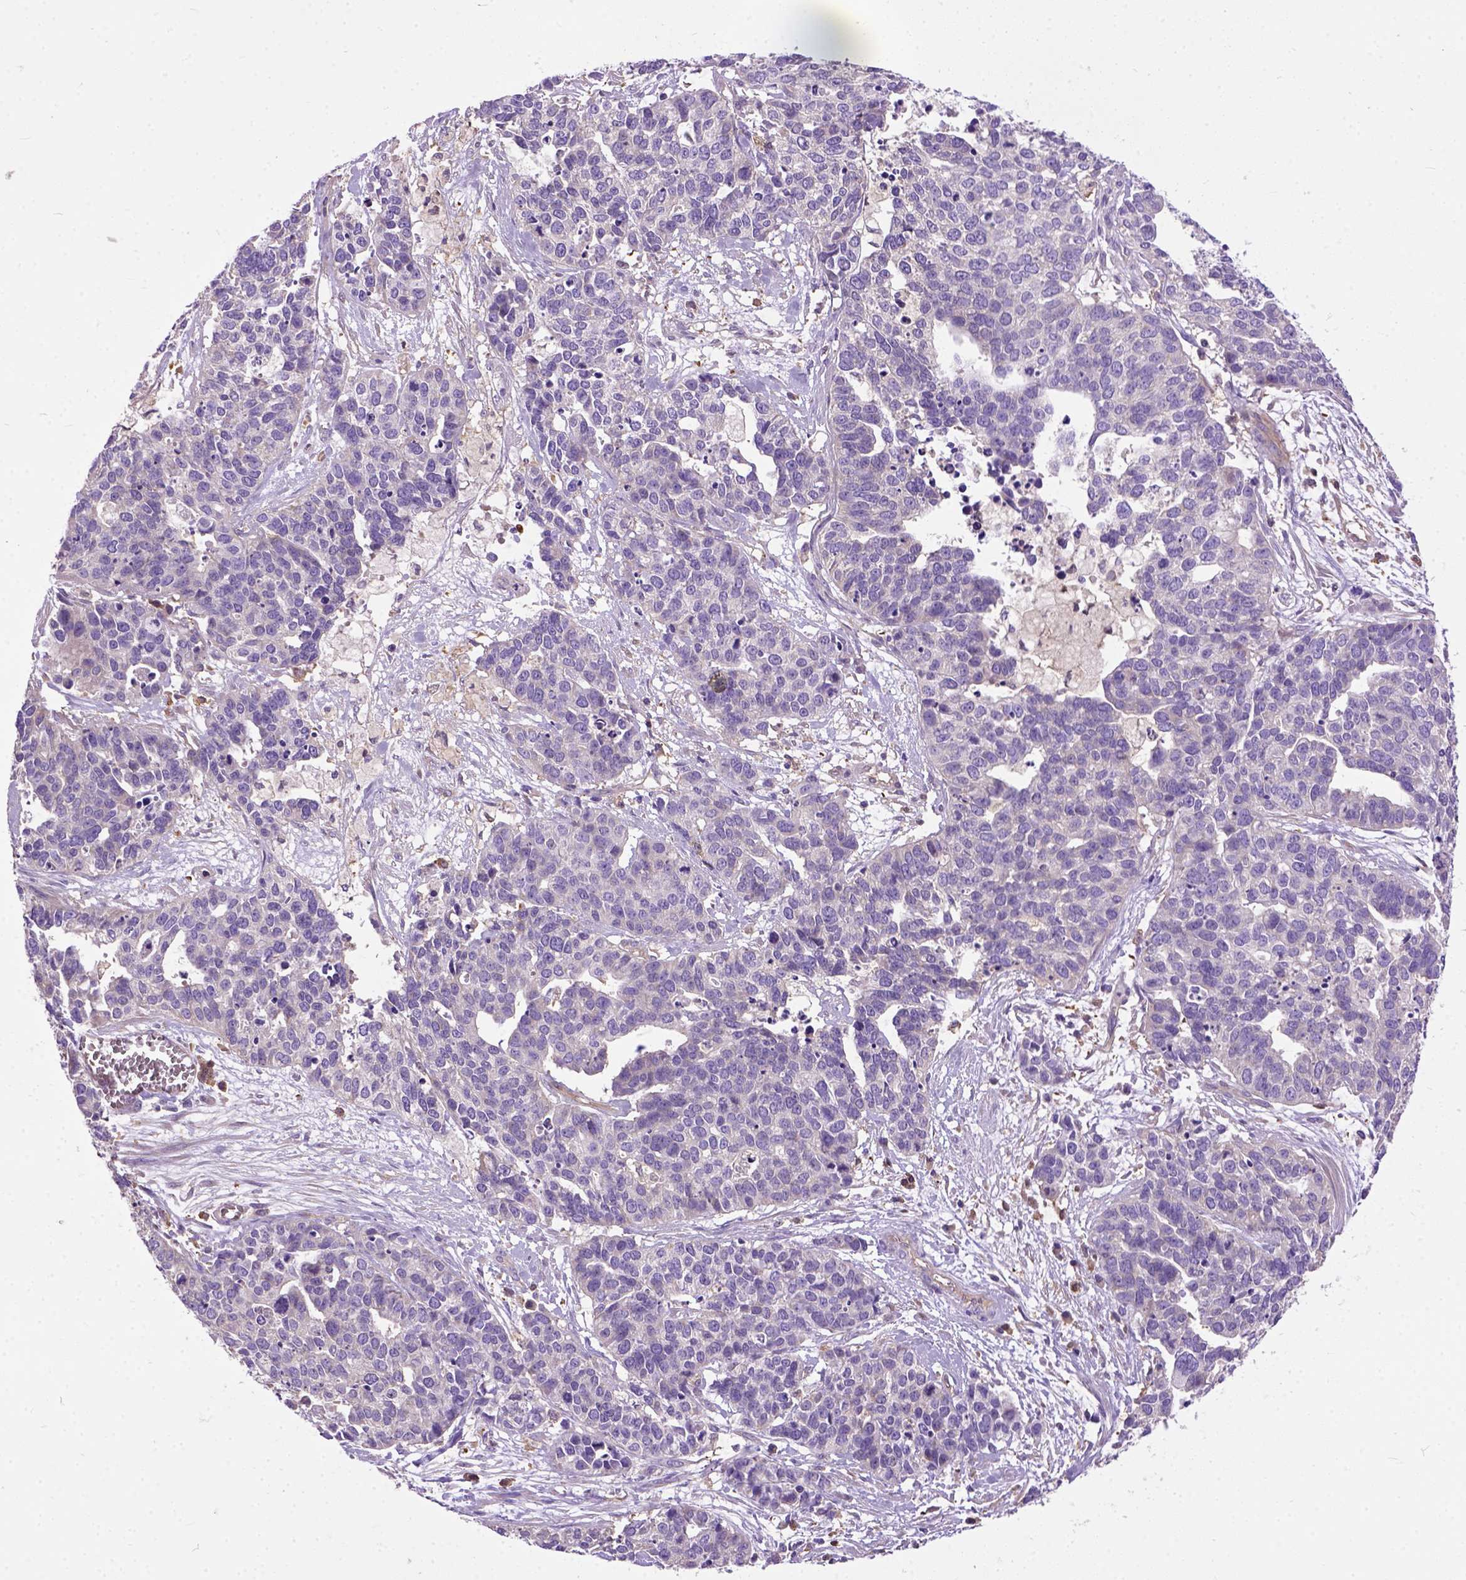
{"staining": {"intensity": "negative", "quantity": "none", "location": "none"}, "tissue": "ovarian cancer", "cell_type": "Tumor cells", "image_type": "cancer", "snomed": [{"axis": "morphology", "description": "Carcinoma, endometroid"}, {"axis": "topography", "description": "Ovary"}], "caption": "A photomicrograph of ovarian cancer (endometroid carcinoma) stained for a protein exhibits no brown staining in tumor cells.", "gene": "SEMA4F", "patient": {"sex": "female", "age": 65}}